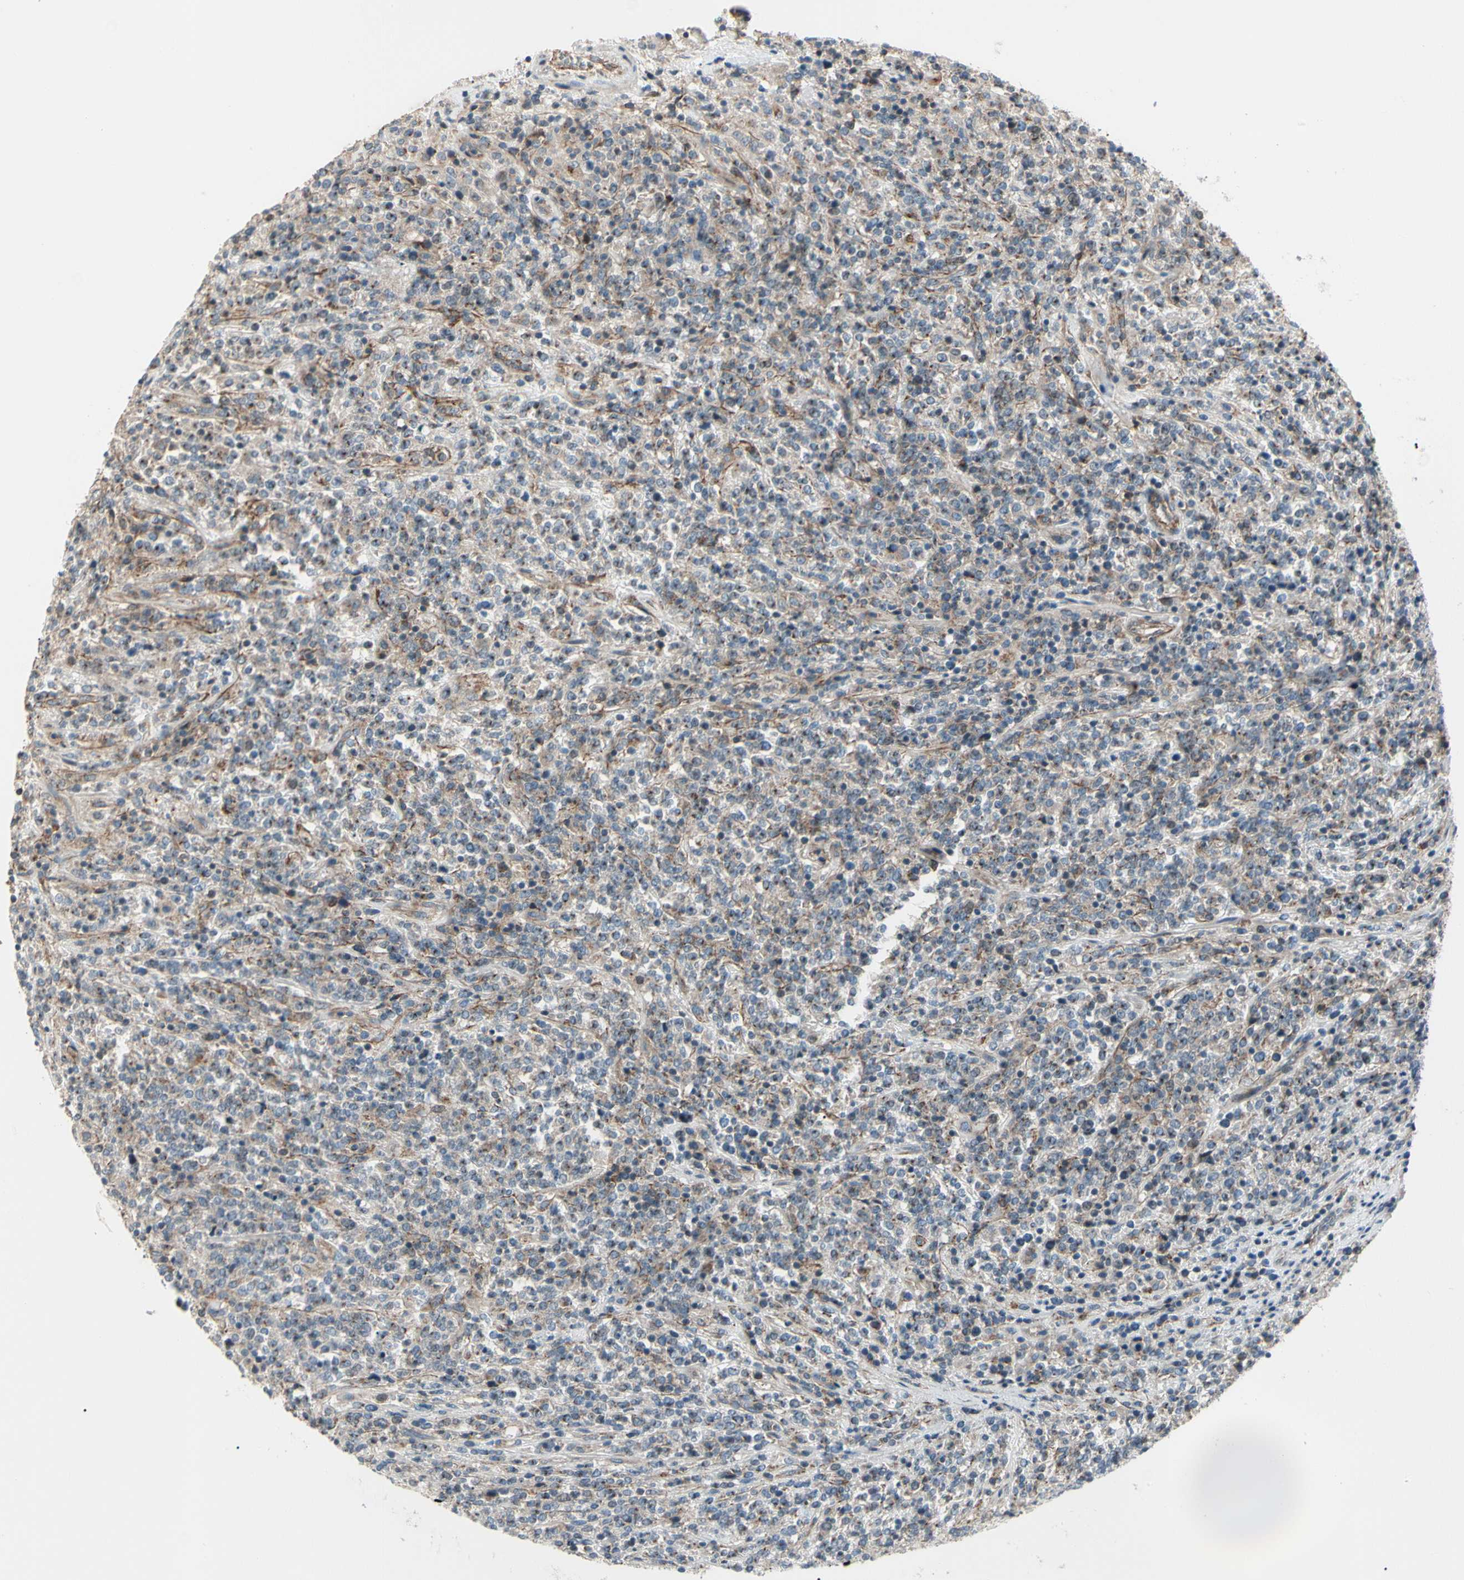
{"staining": {"intensity": "moderate", "quantity": "25%-75%", "location": "cytoplasmic/membranous"}, "tissue": "lymphoma", "cell_type": "Tumor cells", "image_type": "cancer", "snomed": [{"axis": "morphology", "description": "Malignant lymphoma, non-Hodgkin's type, High grade"}, {"axis": "topography", "description": "Soft tissue"}], "caption": "This is a histology image of IHC staining of high-grade malignant lymphoma, non-Hodgkin's type, which shows moderate expression in the cytoplasmic/membranous of tumor cells.", "gene": "ABCA3", "patient": {"sex": "male", "age": 18}}